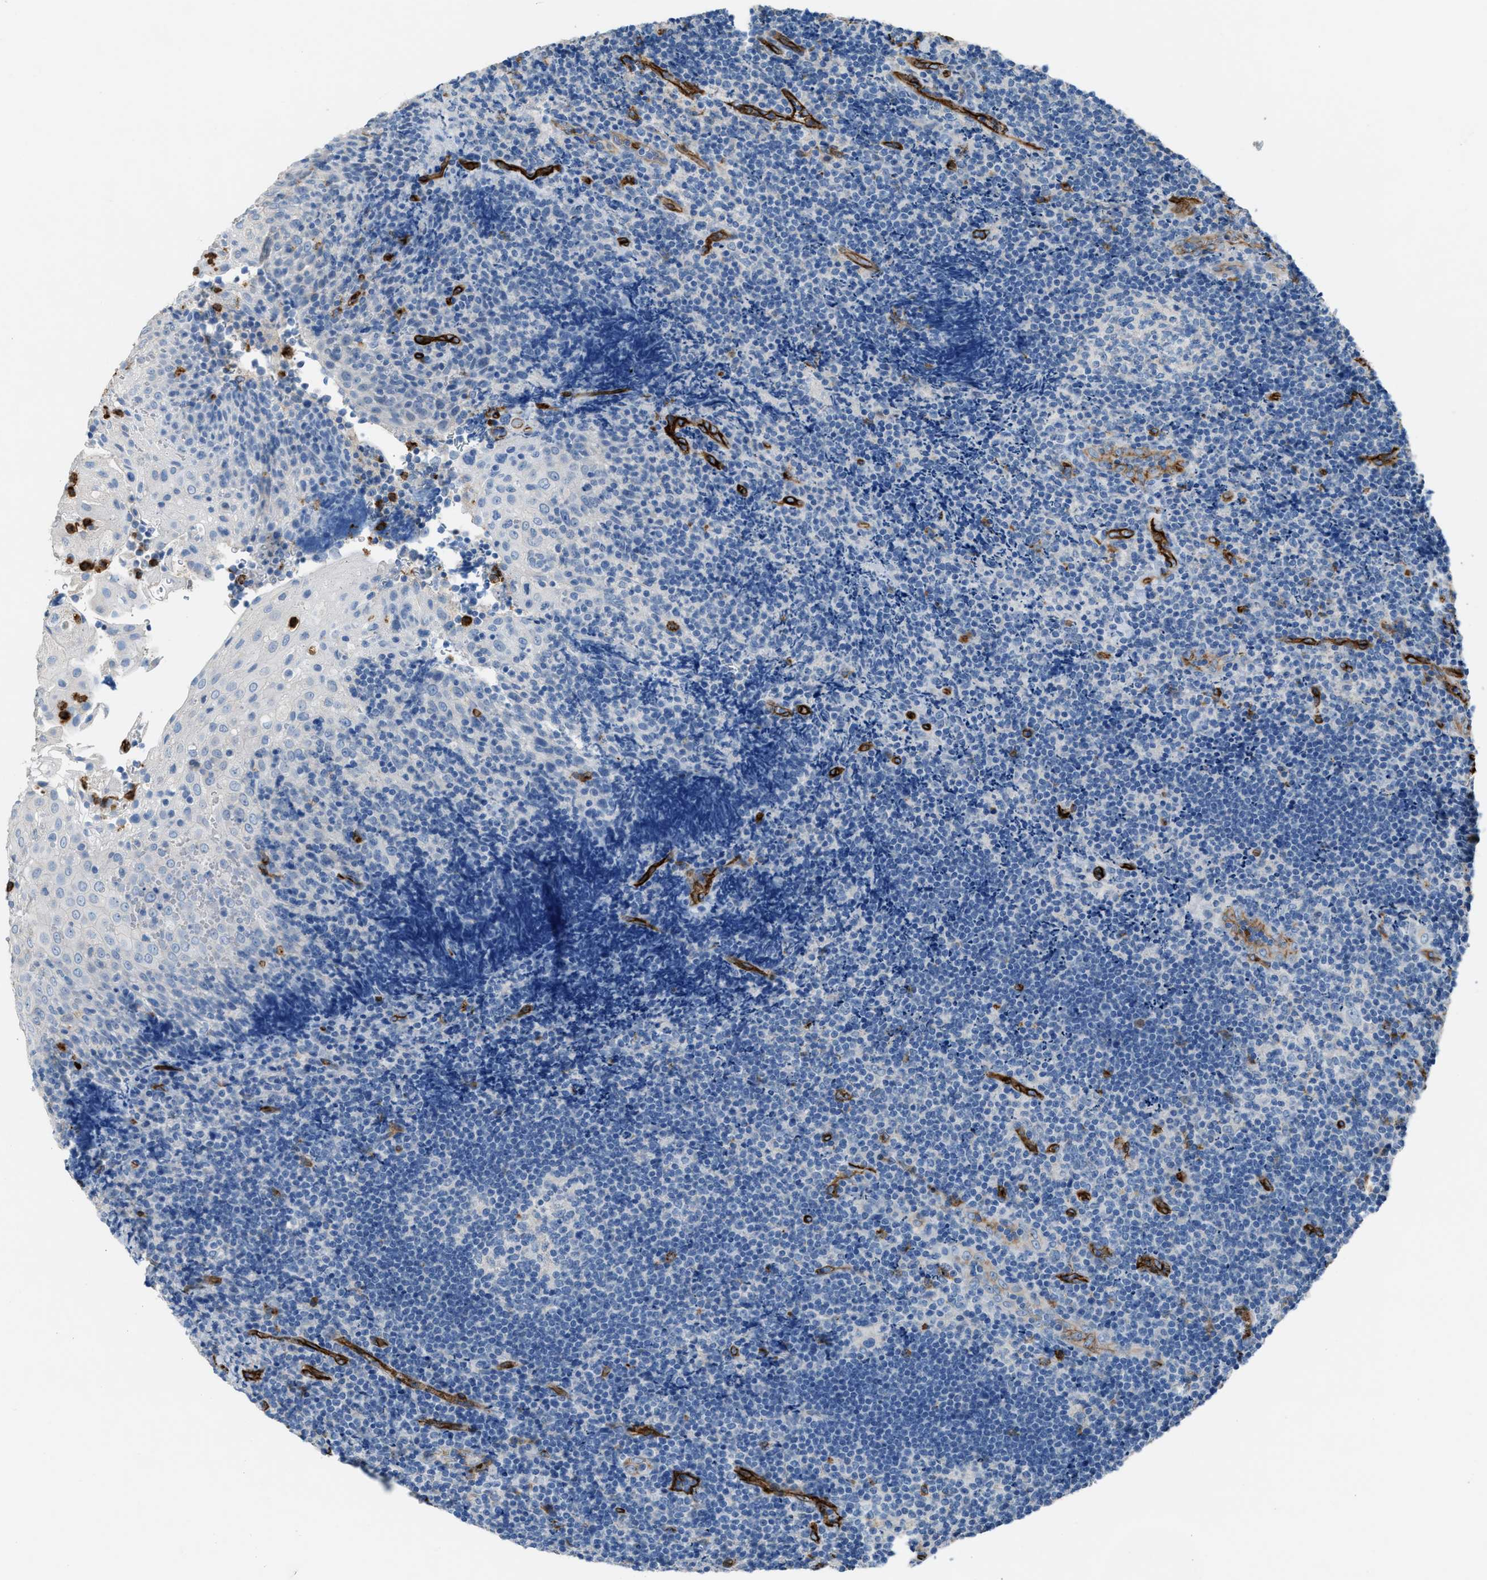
{"staining": {"intensity": "negative", "quantity": "none", "location": "none"}, "tissue": "lymphoma", "cell_type": "Tumor cells", "image_type": "cancer", "snomed": [{"axis": "morphology", "description": "Malignant lymphoma, non-Hodgkin's type, High grade"}, {"axis": "topography", "description": "Tonsil"}], "caption": "Image shows no protein positivity in tumor cells of malignant lymphoma, non-Hodgkin's type (high-grade) tissue.", "gene": "DYSF", "patient": {"sex": "female", "age": 36}}